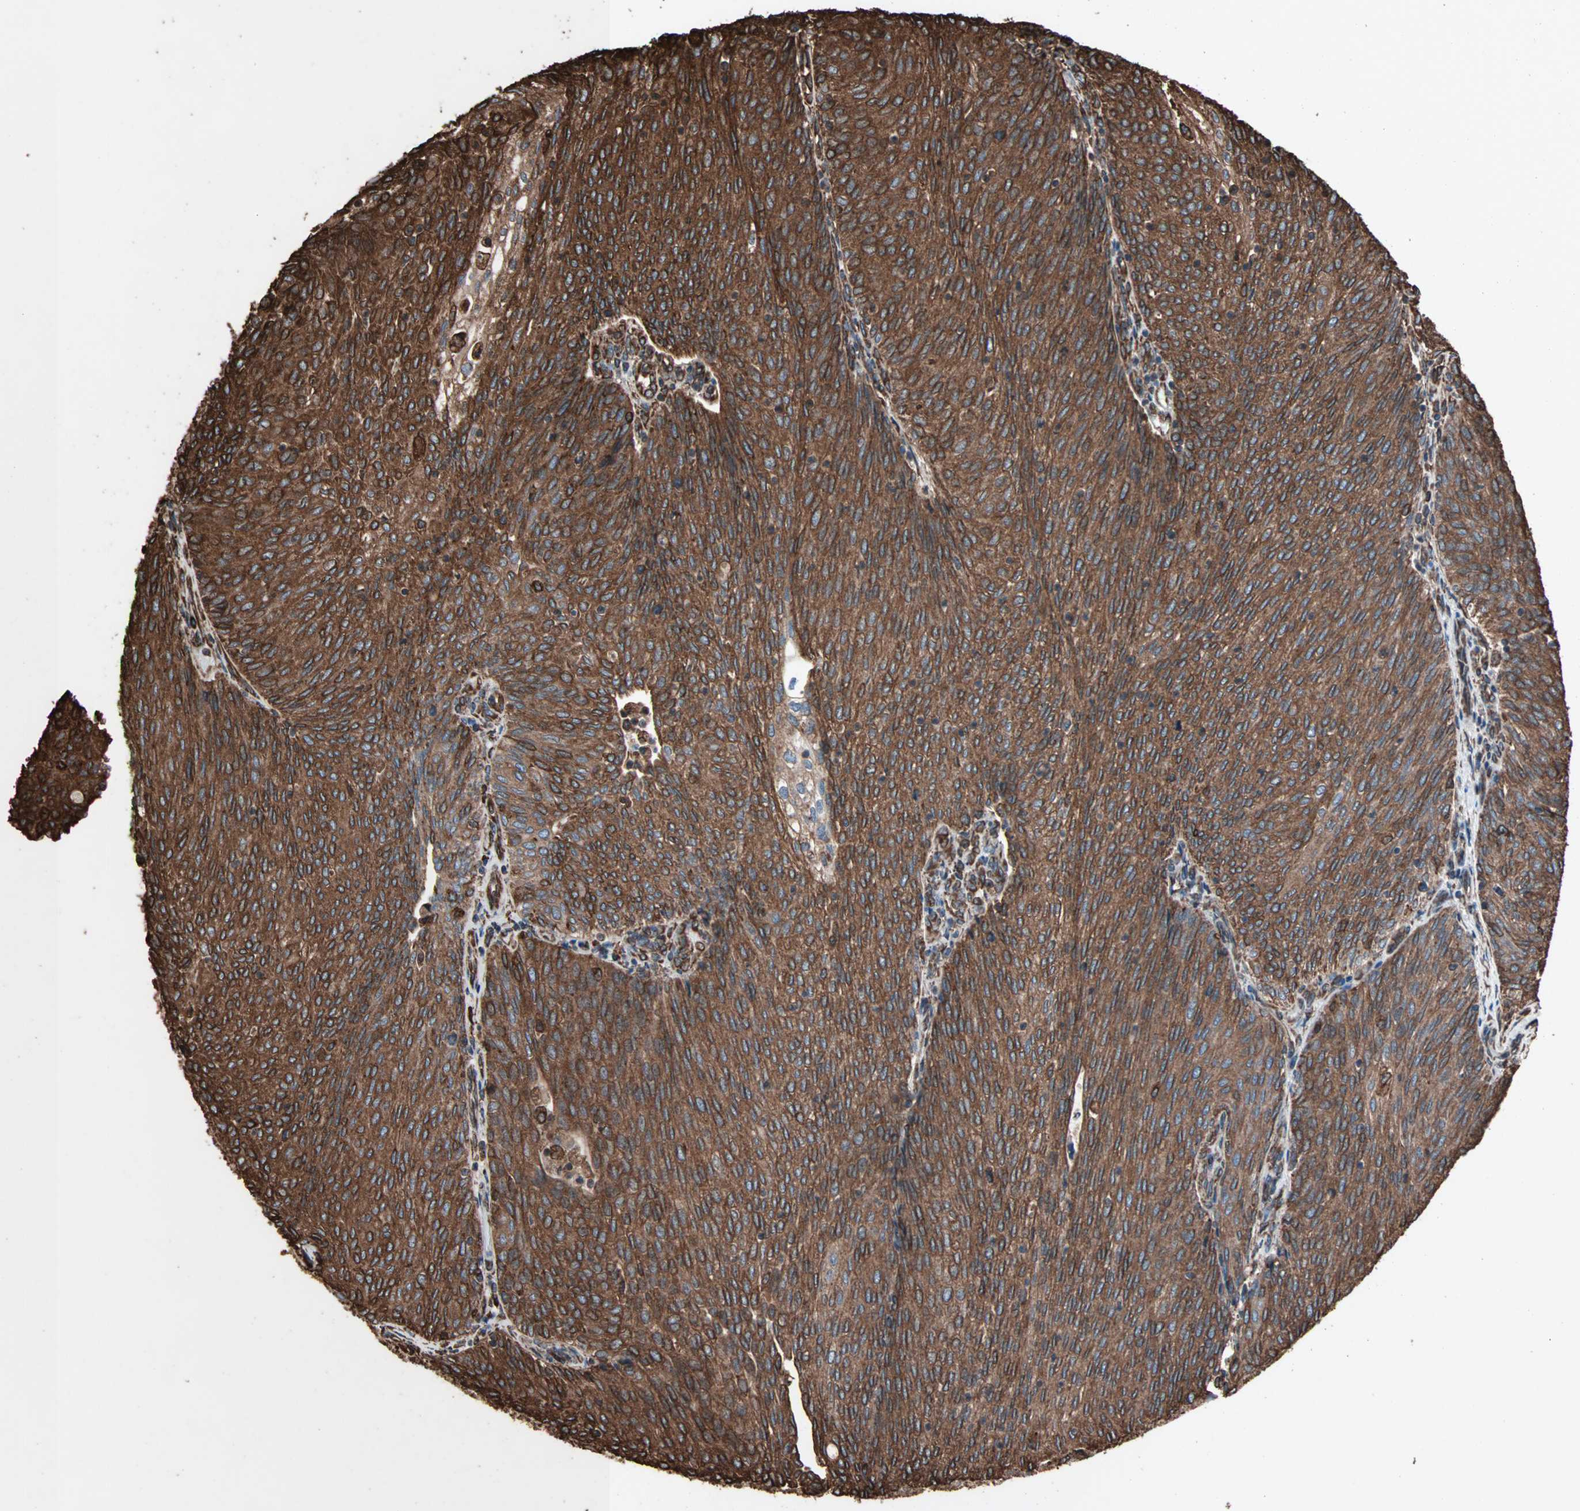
{"staining": {"intensity": "strong", "quantity": ">75%", "location": "cytoplasmic/membranous"}, "tissue": "urothelial cancer", "cell_type": "Tumor cells", "image_type": "cancer", "snomed": [{"axis": "morphology", "description": "Urothelial carcinoma, Low grade"}, {"axis": "topography", "description": "Urinary bladder"}], "caption": "Strong cytoplasmic/membranous expression is present in about >75% of tumor cells in urothelial cancer.", "gene": "HSP90B1", "patient": {"sex": "female", "age": 79}}